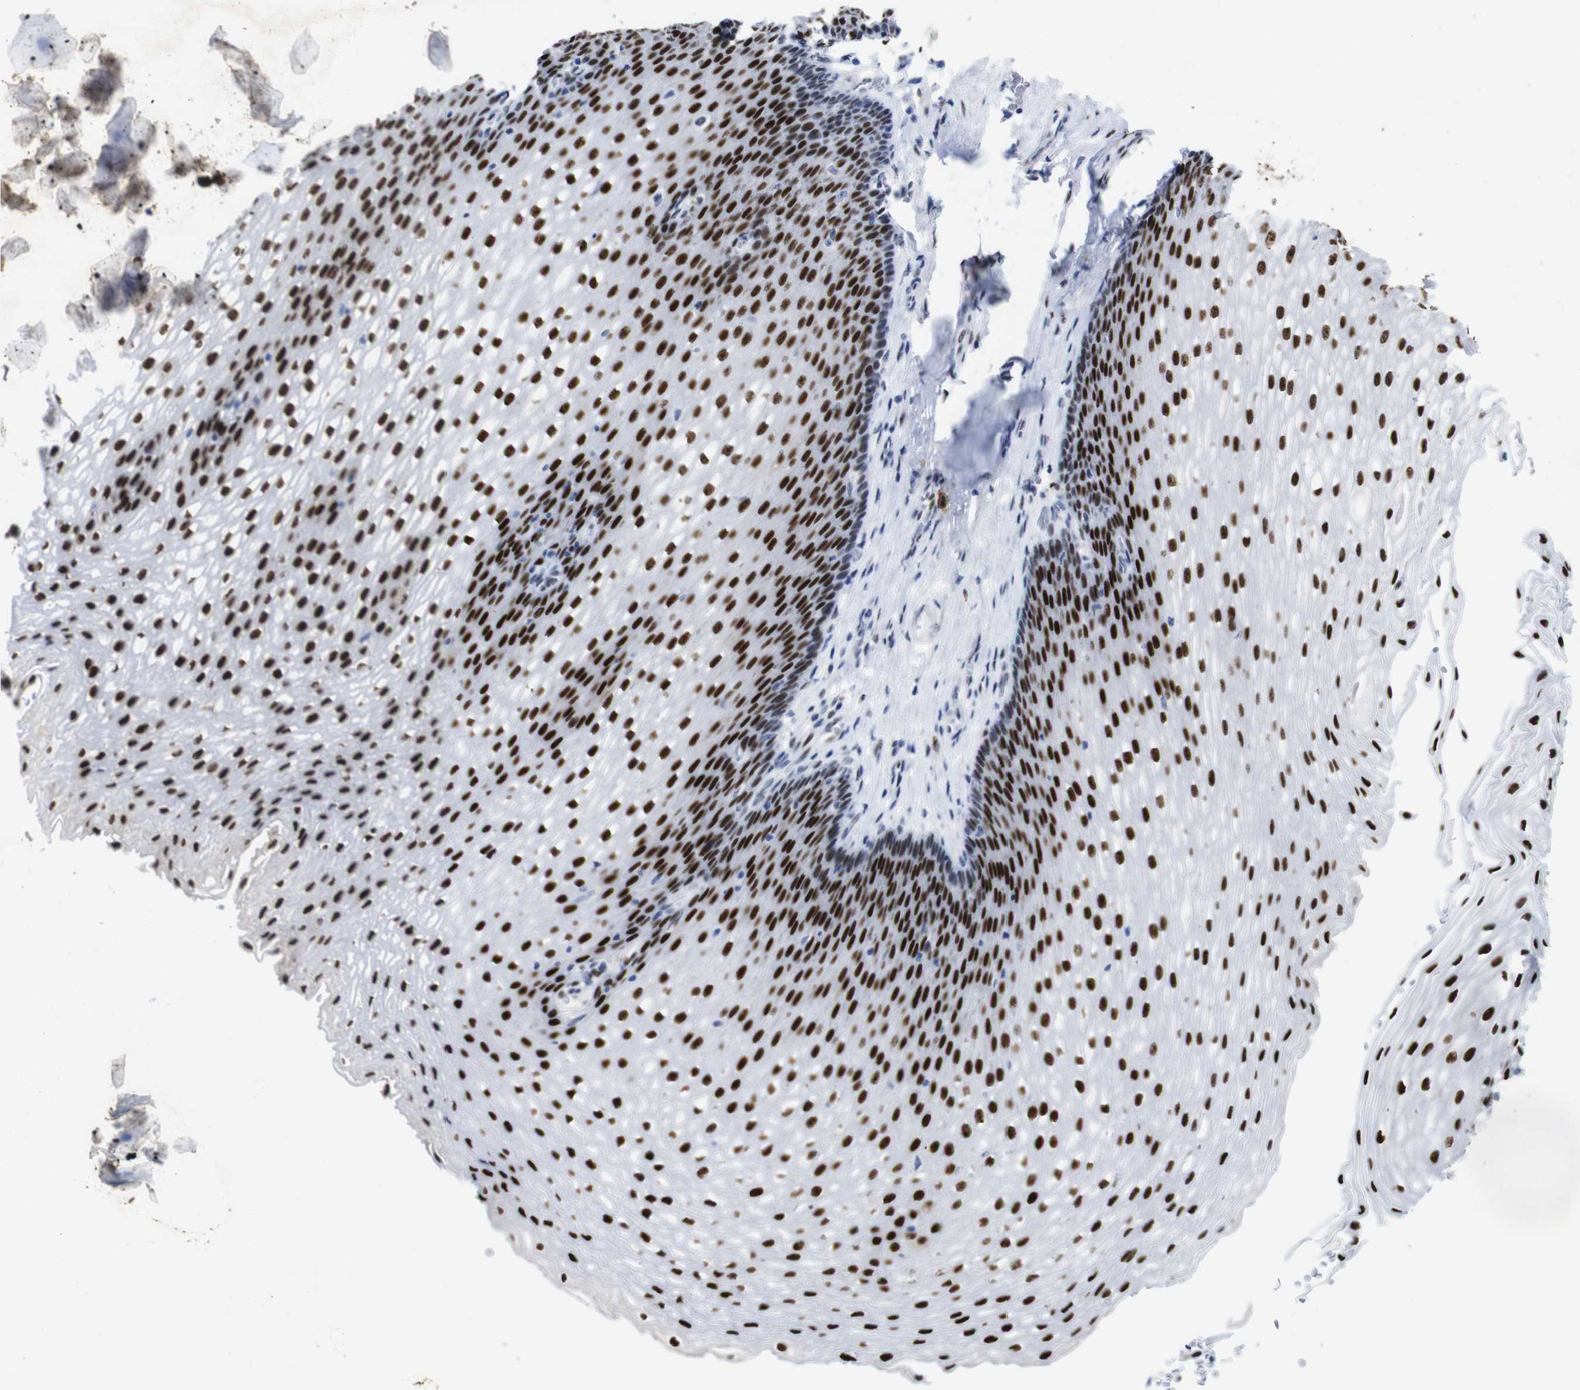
{"staining": {"intensity": "strong", "quantity": ">75%", "location": "nuclear"}, "tissue": "esophagus", "cell_type": "Squamous epithelial cells", "image_type": "normal", "snomed": [{"axis": "morphology", "description": "Normal tissue, NOS"}, {"axis": "topography", "description": "Esophagus"}], "caption": "Approximately >75% of squamous epithelial cells in normal esophagus exhibit strong nuclear protein positivity as visualized by brown immunohistochemical staining.", "gene": "FOSL2", "patient": {"sex": "male", "age": 48}}